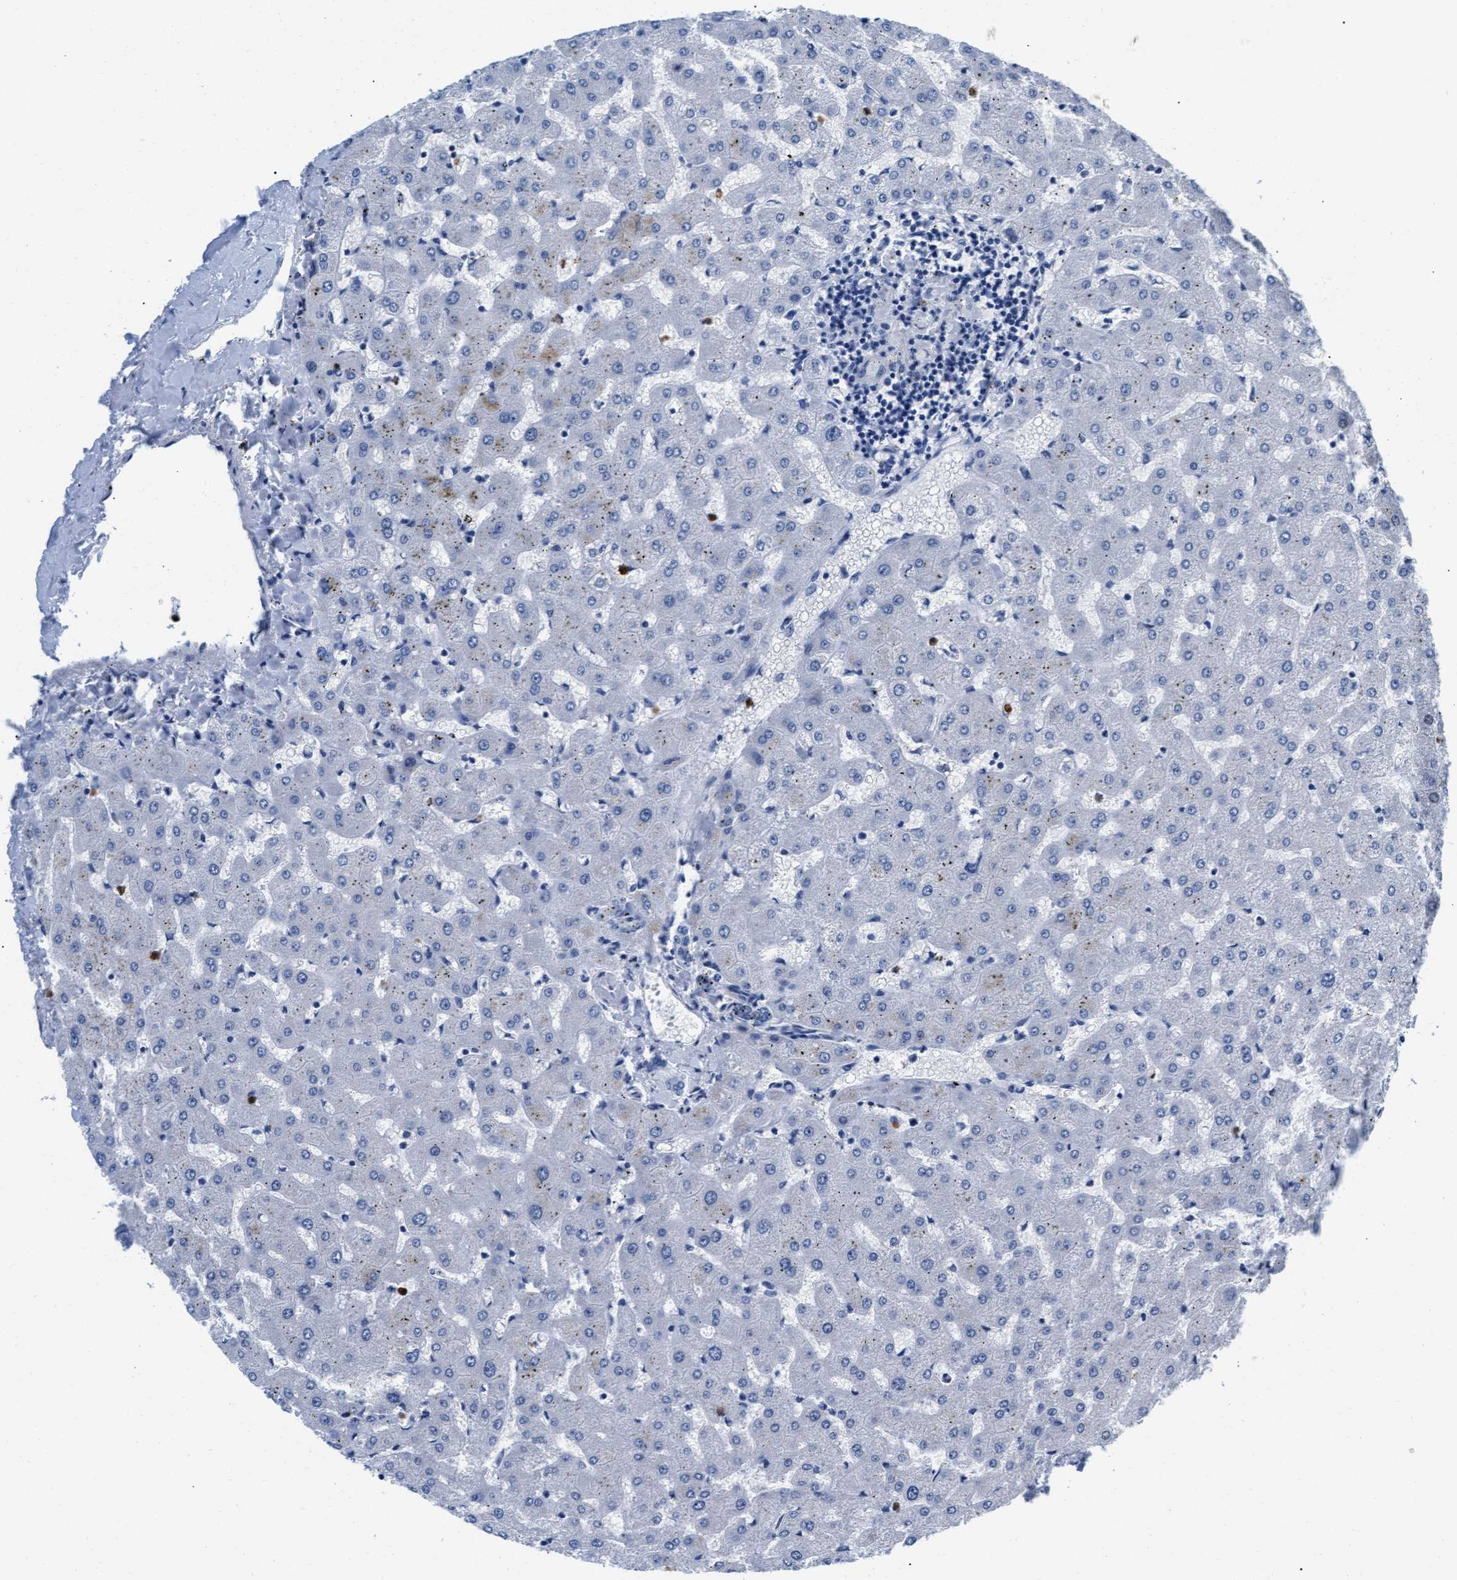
{"staining": {"intensity": "negative", "quantity": "none", "location": "none"}, "tissue": "liver", "cell_type": "Cholangiocytes", "image_type": "normal", "snomed": [{"axis": "morphology", "description": "Normal tissue, NOS"}, {"axis": "topography", "description": "Liver"}], "caption": "Immunohistochemistry (IHC) of benign liver demonstrates no positivity in cholangiocytes.", "gene": "MMP8", "patient": {"sex": "female", "age": 63}}